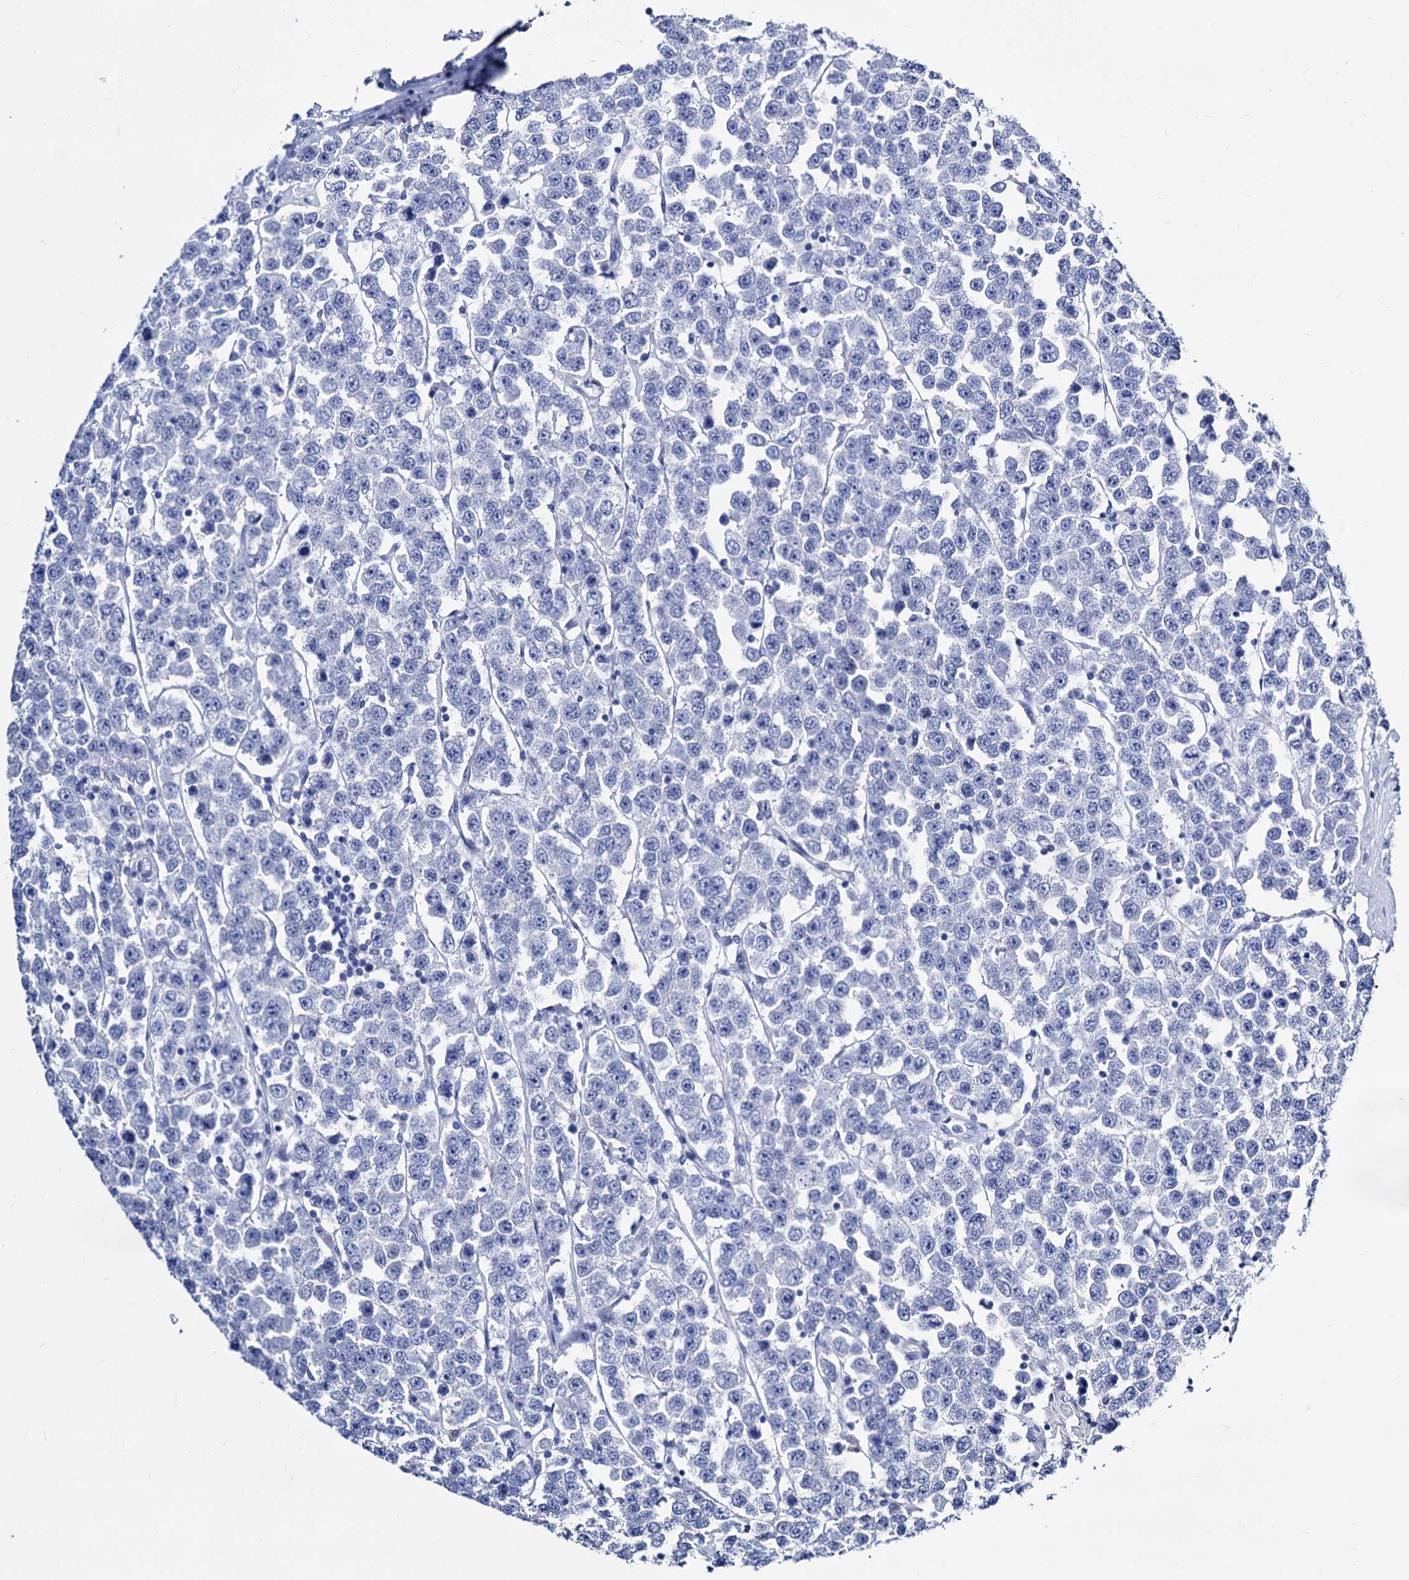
{"staining": {"intensity": "negative", "quantity": "none", "location": "none"}, "tissue": "testis cancer", "cell_type": "Tumor cells", "image_type": "cancer", "snomed": [{"axis": "morphology", "description": "Seminoma, NOS"}, {"axis": "topography", "description": "Testis"}], "caption": "Tumor cells show no significant protein expression in seminoma (testis).", "gene": "WDR11", "patient": {"sex": "male", "age": 28}}